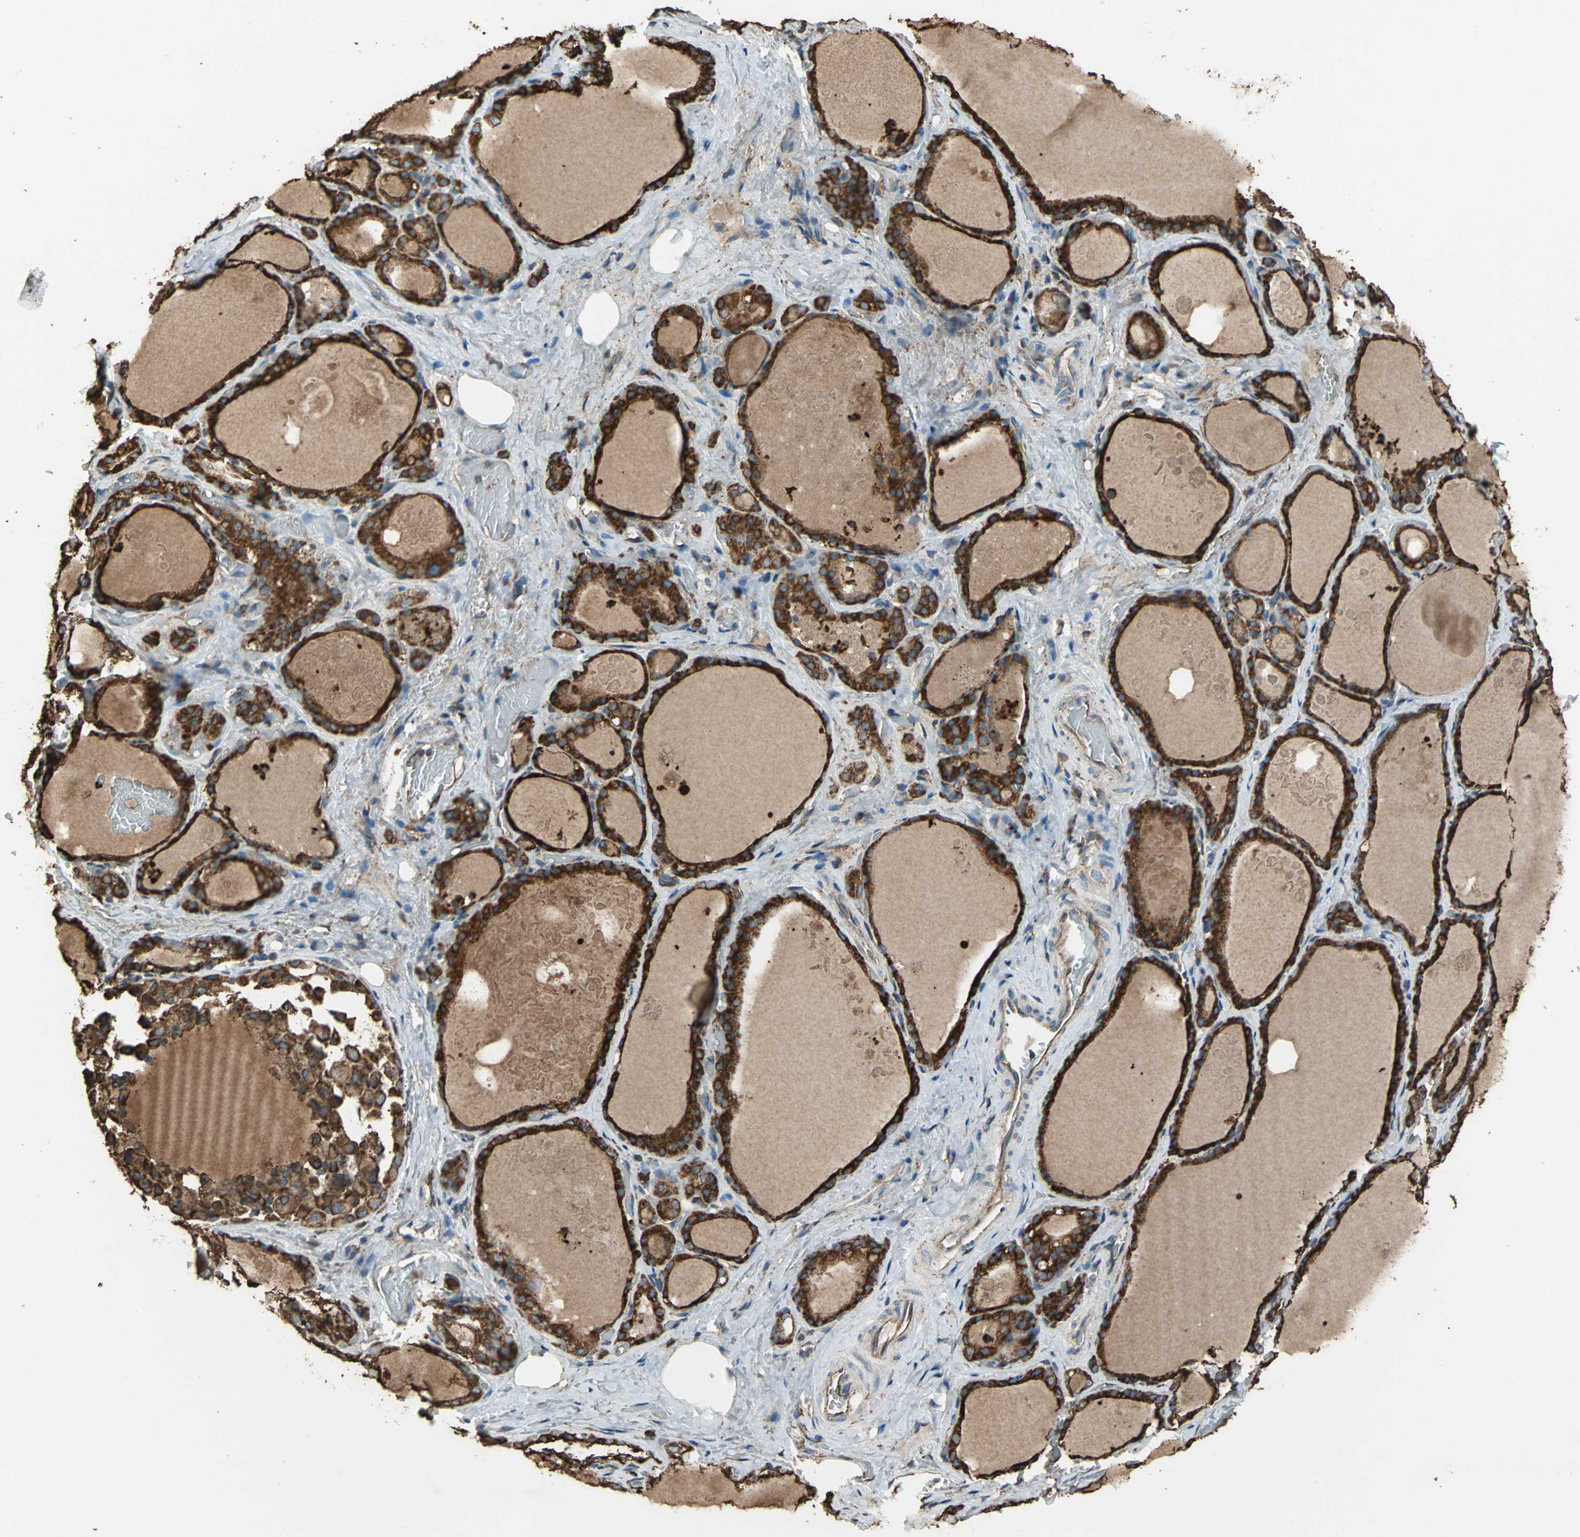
{"staining": {"intensity": "strong", "quantity": ">75%", "location": "cytoplasmic/membranous"}, "tissue": "thyroid gland", "cell_type": "Glandular cells", "image_type": "normal", "snomed": [{"axis": "morphology", "description": "Normal tissue, NOS"}, {"axis": "topography", "description": "Thyroid gland"}], "caption": "About >75% of glandular cells in normal human thyroid gland show strong cytoplasmic/membranous protein expression as visualized by brown immunohistochemical staining.", "gene": "GPANK1", "patient": {"sex": "male", "age": 61}}